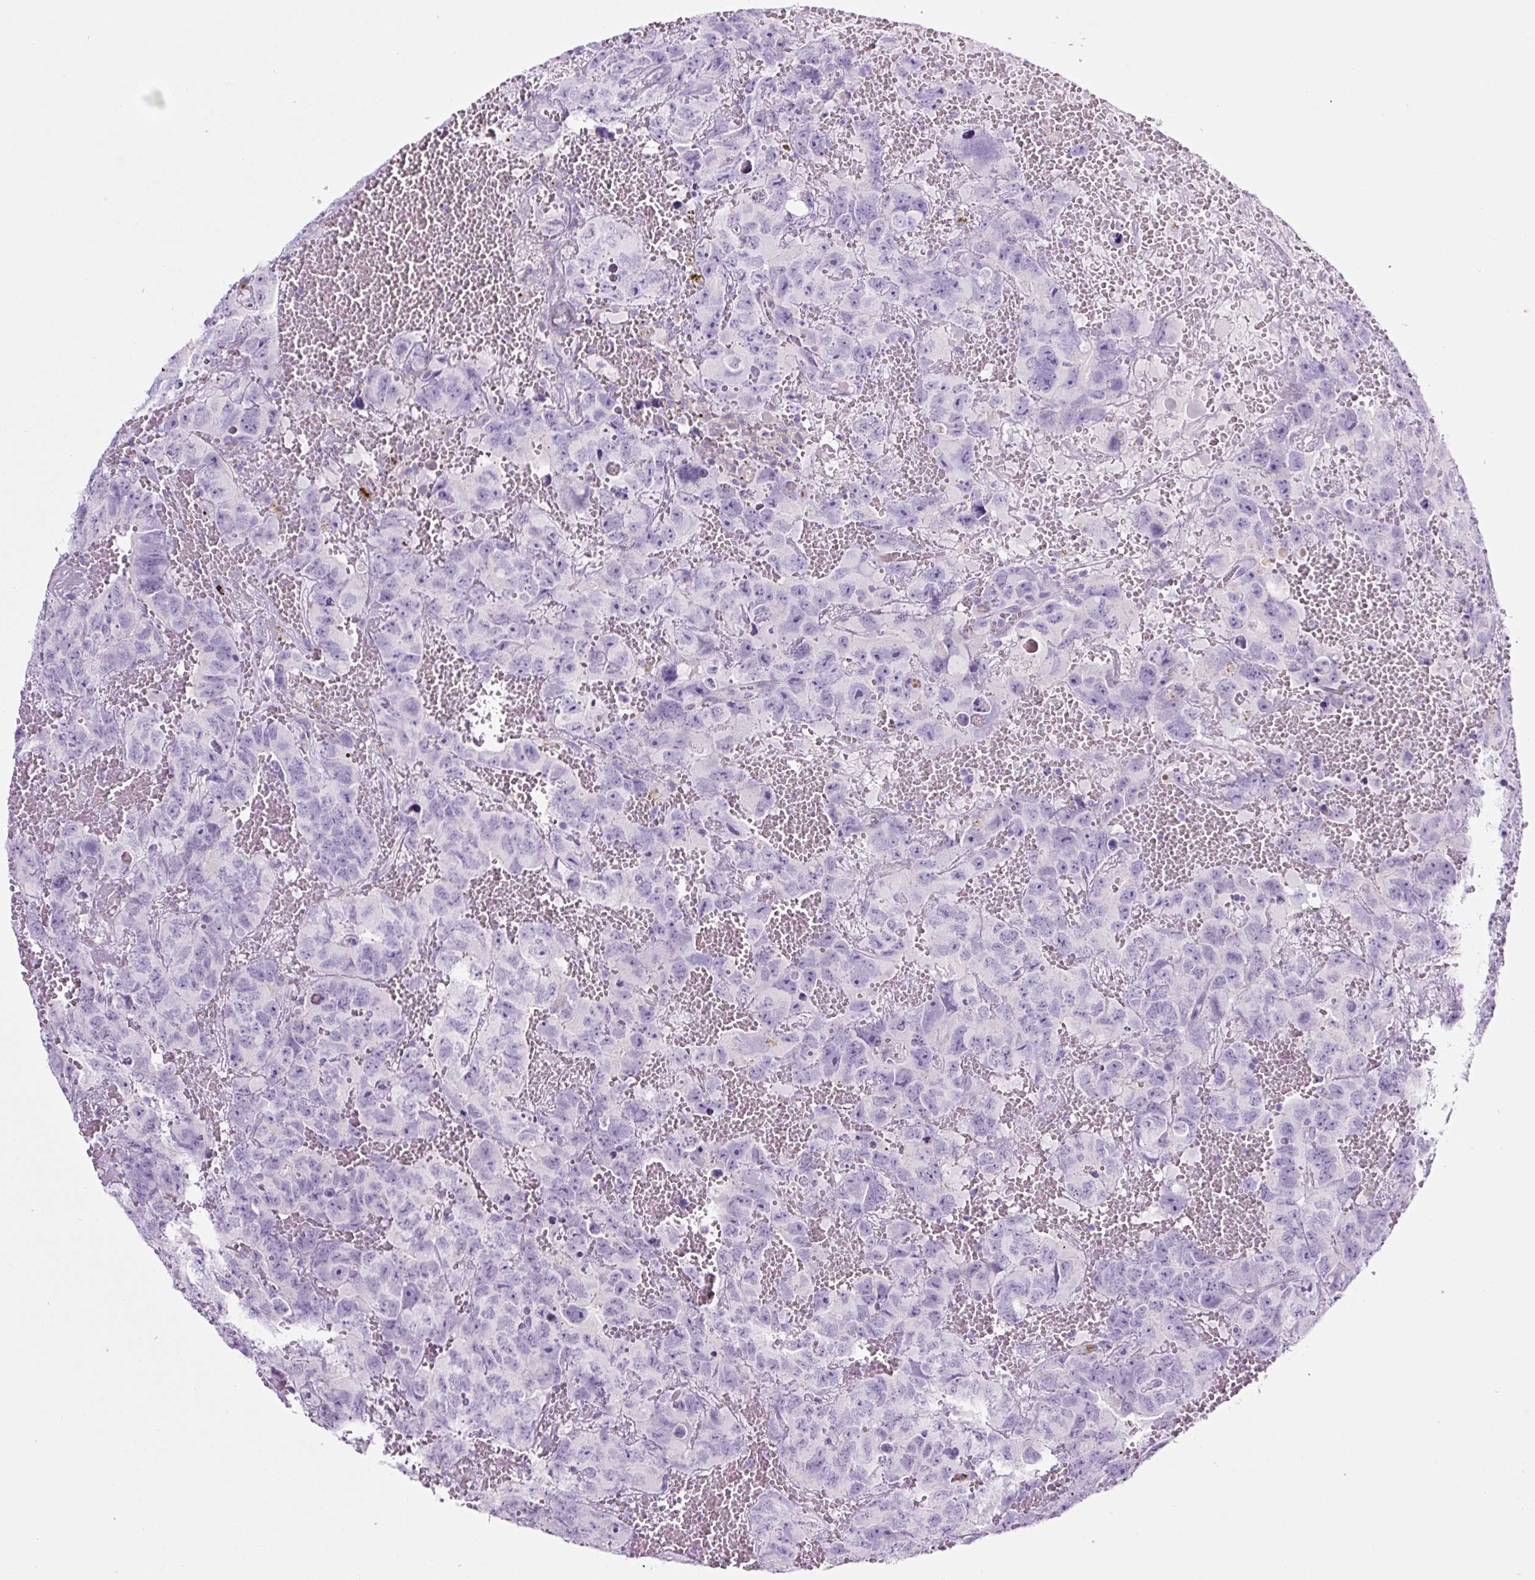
{"staining": {"intensity": "negative", "quantity": "none", "location": "none"}, "tissue": "testis cancer", "cell_type": "Tumor cells", "image_type": "cancer", "snomed": [{"axis": "morphology", "description": "Carcinoma, Embryonal, NOS"}, {"axis": "topography", "description": "Testis"}], "caption": "Tumor cells are negative for brown protein staining in testis embryonal carcinoma. (DAB (3,3'-diaminobenzidine) immunohistochemistry, high magnification).", "gene": "RNF212B", "patient": {"sex": "male", "age": 45}}